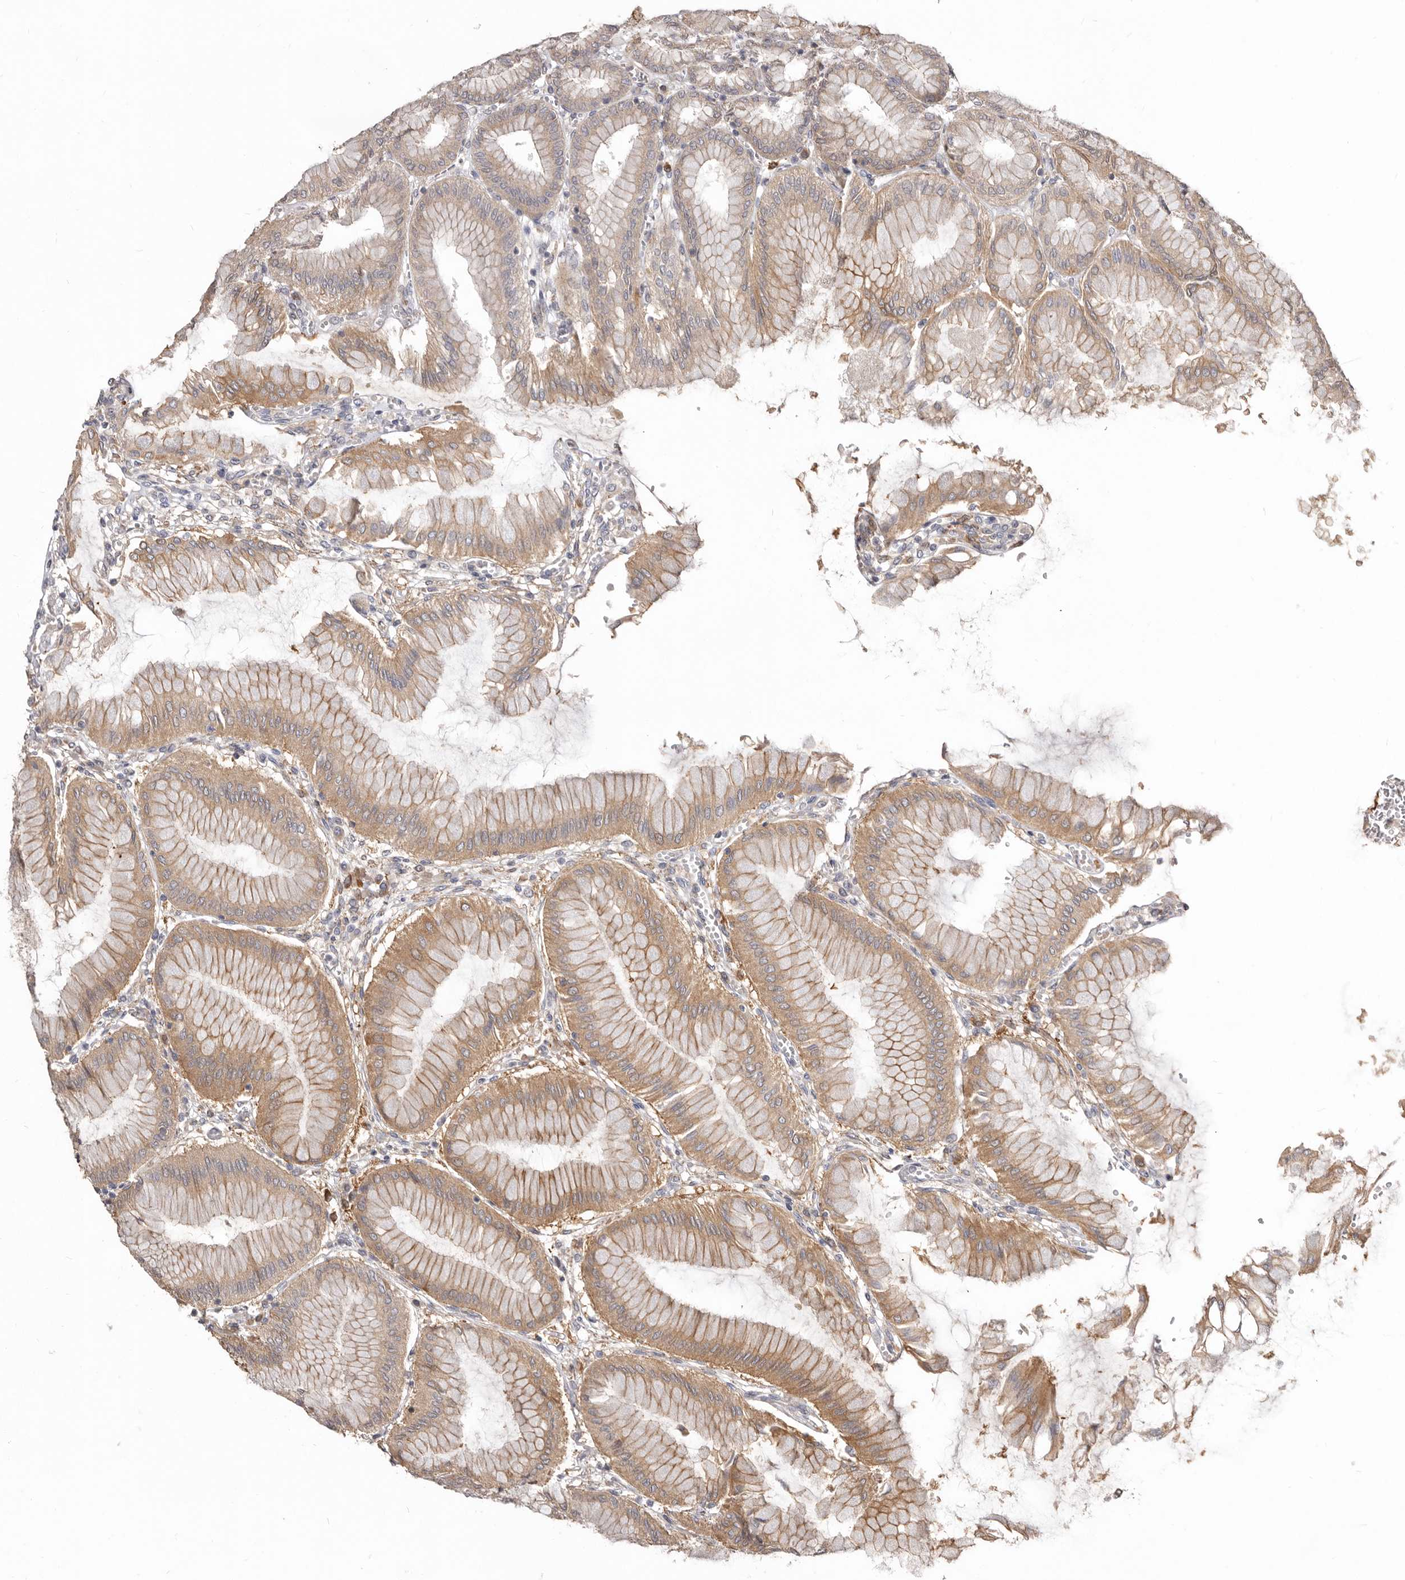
{"staining": {"intensity": "moderate", "quantity": ">75%", "location": "cytoplasmic/membranous"}, "tissue": "stomach", "cell_type": "Glandular cells", "image_type": "normal", "snomed": [{"axis": "morphology", "description": "Normal tissue, NOS"}, {"axis": "topography", "description": "Stomach, upper"}], "caption": "Protein staining exhibits moderate cytoplasmic/membranous expression in about >75% of glandular cells in unremarkable stomach. (DAB (3,3'-diaminobenzidine) IHC with brightfield microscopy, high magnification).", "gene": "GPATCH4", "patient": {"sex": "female", "age": 56}}